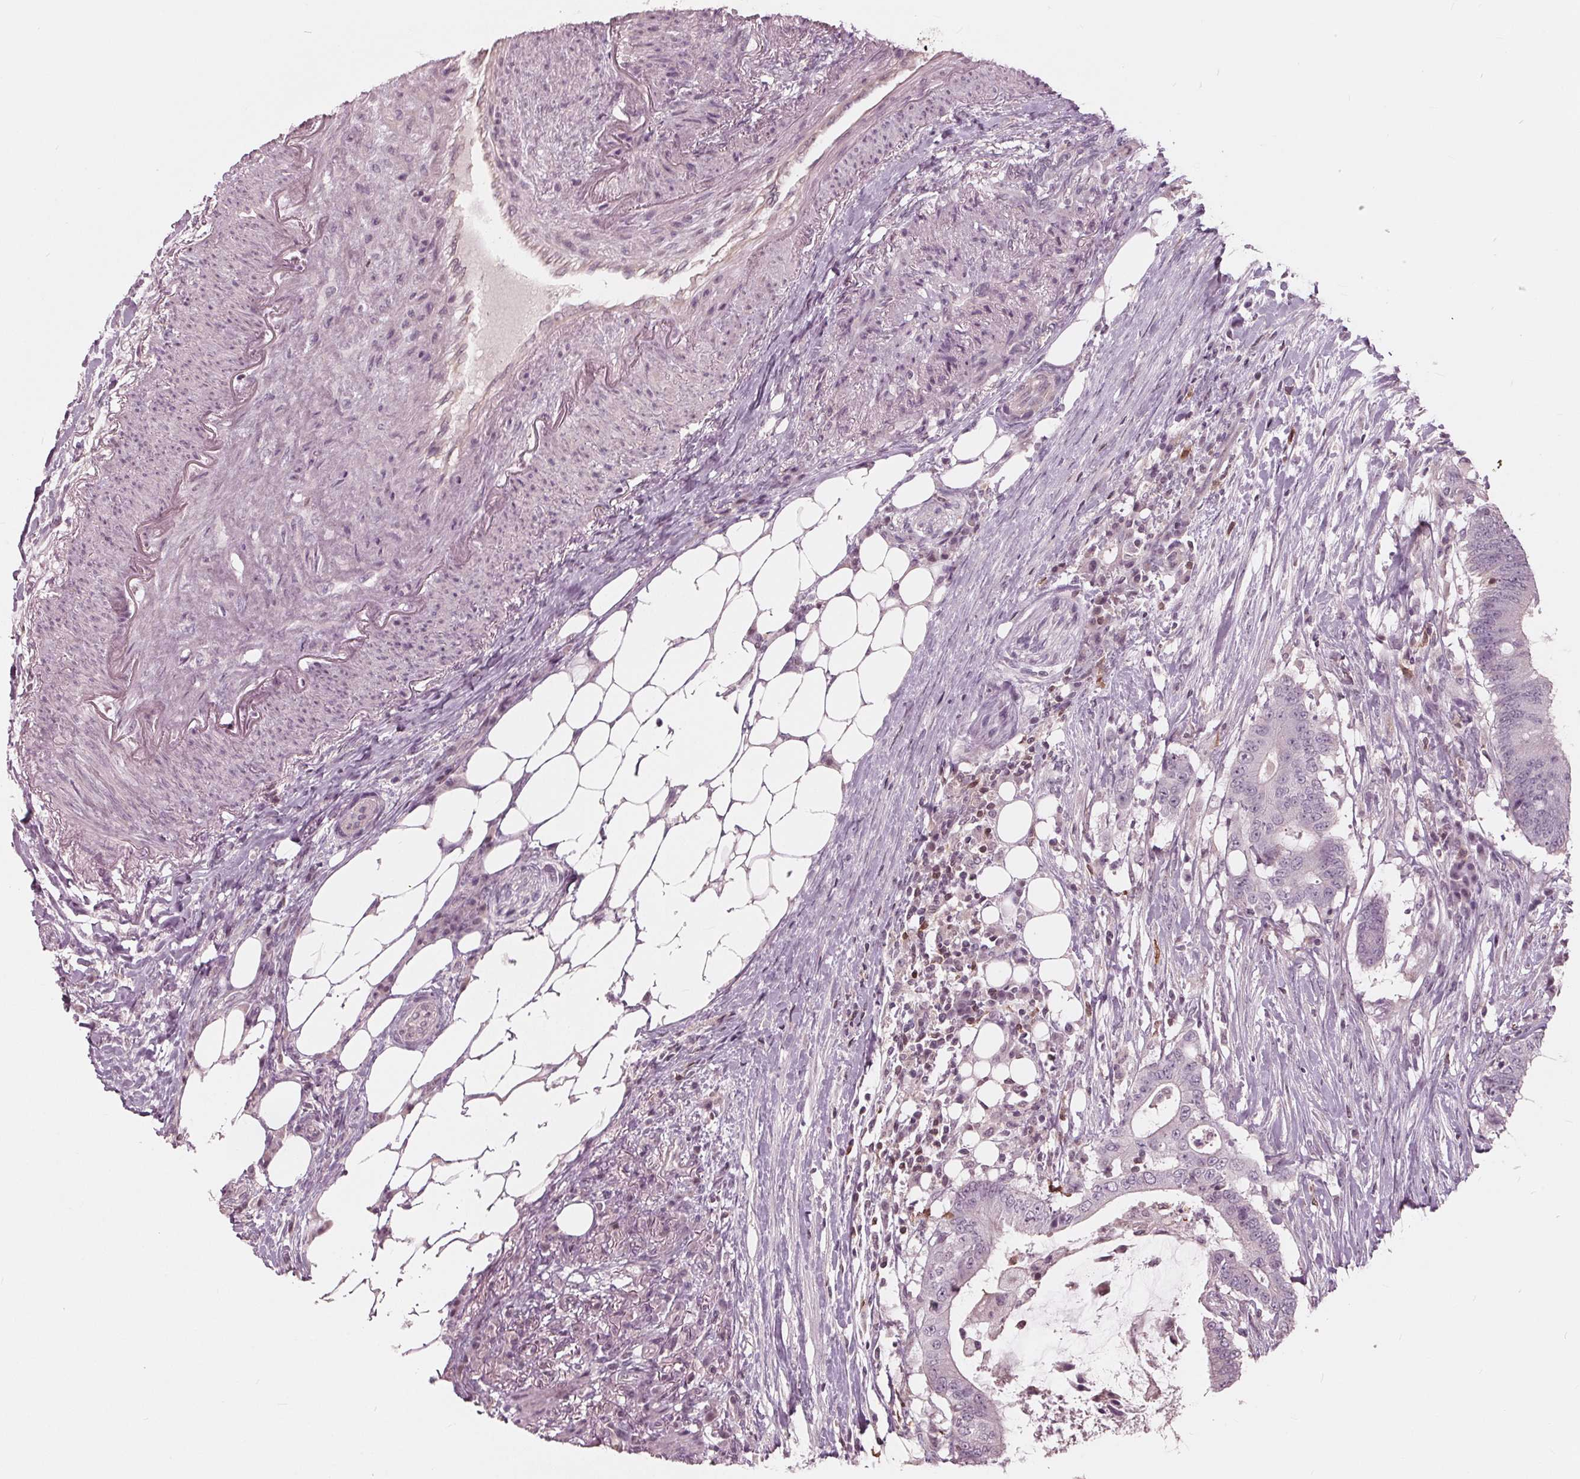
{"staining": {"intensity": "negative", "quantity": "none", "location": "none"}, "tissue": "colorectal cancer", "cell_type": "Tumor cells", "image_type": "cancer", "snomed": [{"axis": "morphology", "description": "Adenocarcinoma, NOS"}, {"axis": "topography", "description": "Colon"}], "caption": "Human colorectal adenocarcinoma stained for a protein using immunohistochemistry (IHC) exhibits no expression in tumor cells.", "gene": "ING3", "patient": {"sex": "female", "age": 43}}